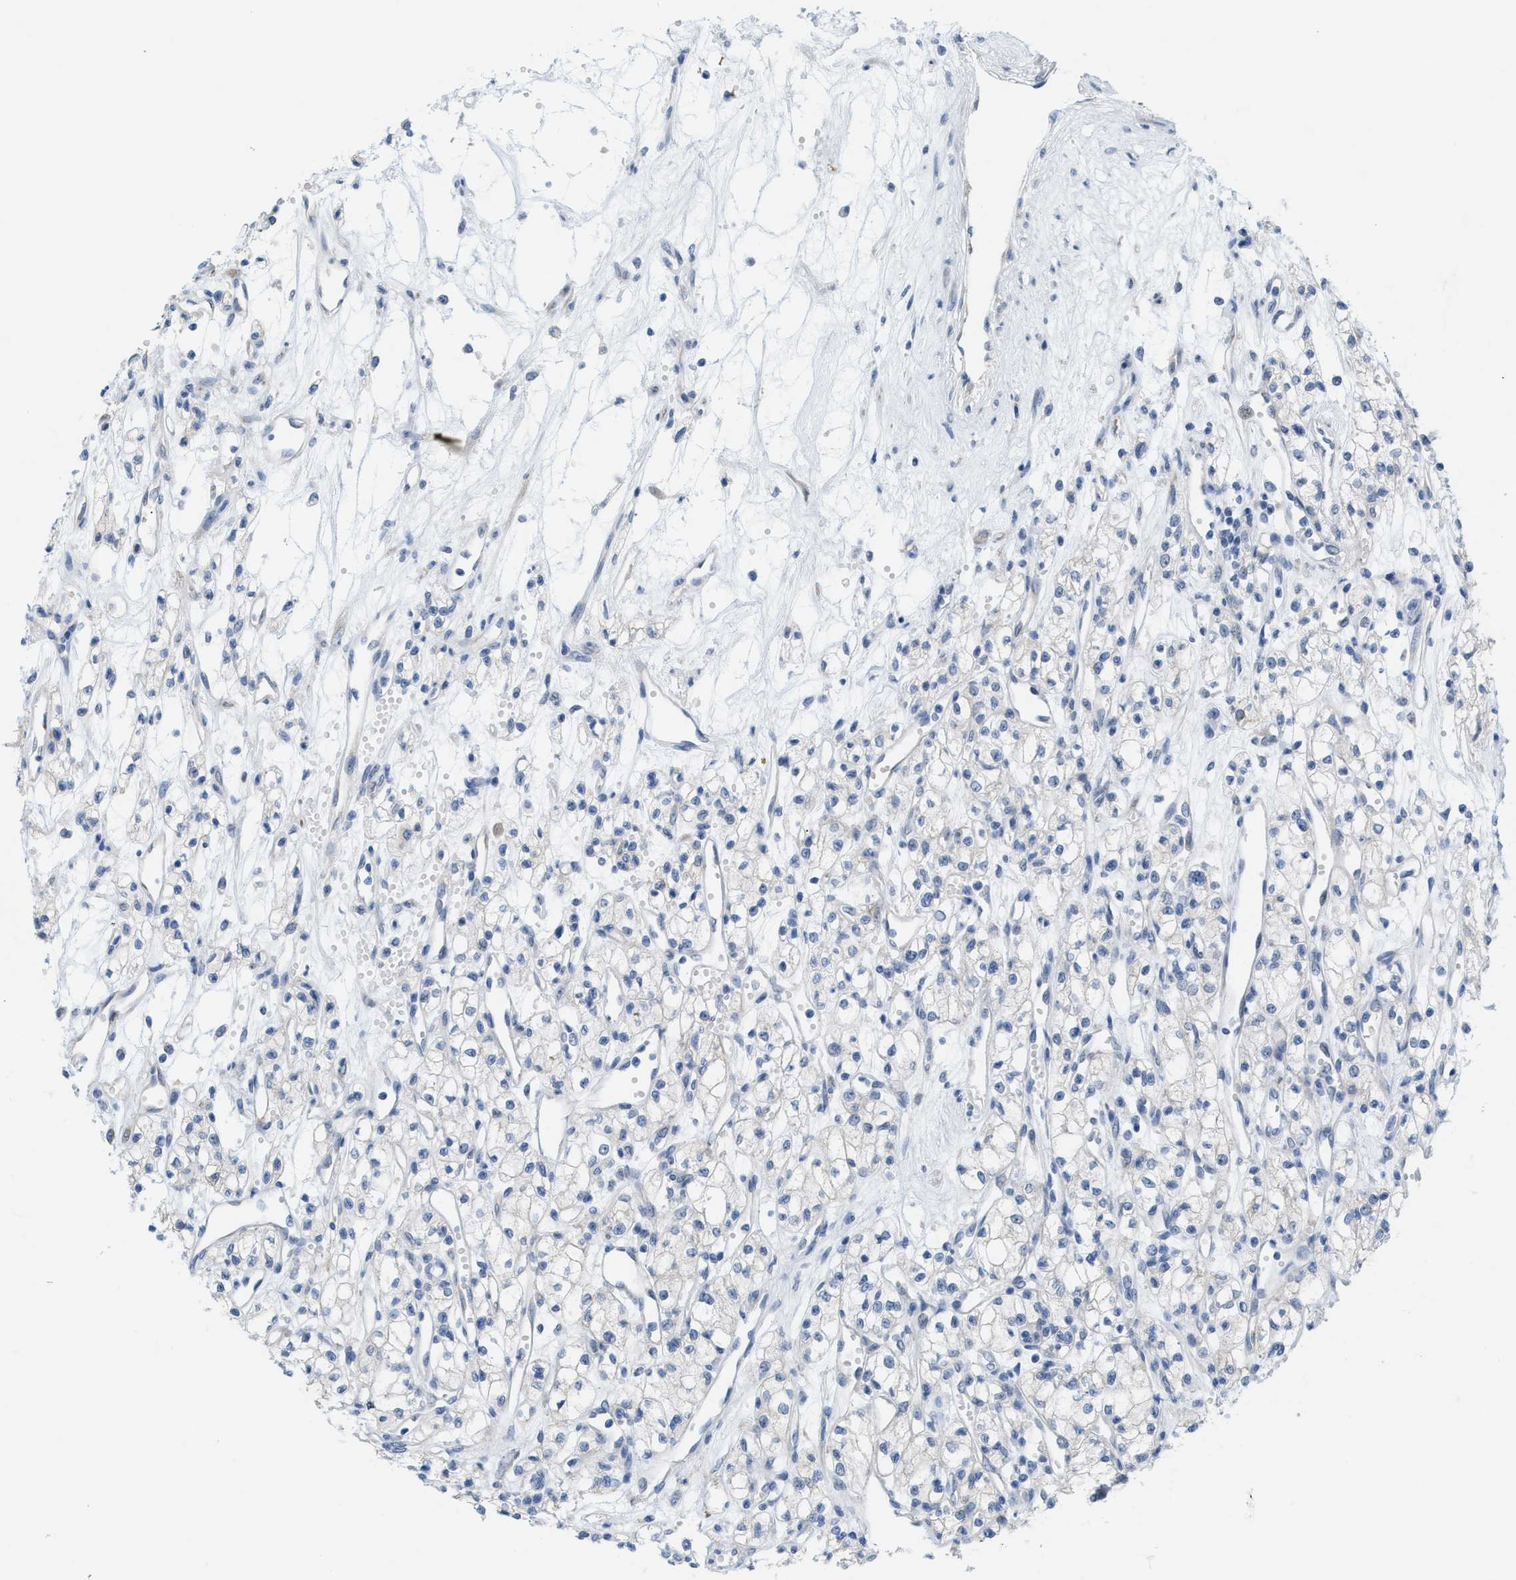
{"staining": {"intensity": "negative", "quantity": "none", "location": "none"}, "tissue": "renal cancer", "cell_type": "Tumor cells", "image_type": "cancer", "snomed": [{"axis": "morphology", "description": "Adenocarcinoma, NOS"}, {"axis": "topography", "description": "Kidney"}], "caption": "The micrograph shows no staining of tumor cells in renal cancer.", "gene": "KIFC3", "patient": {"sex": "male", "age": 59}}